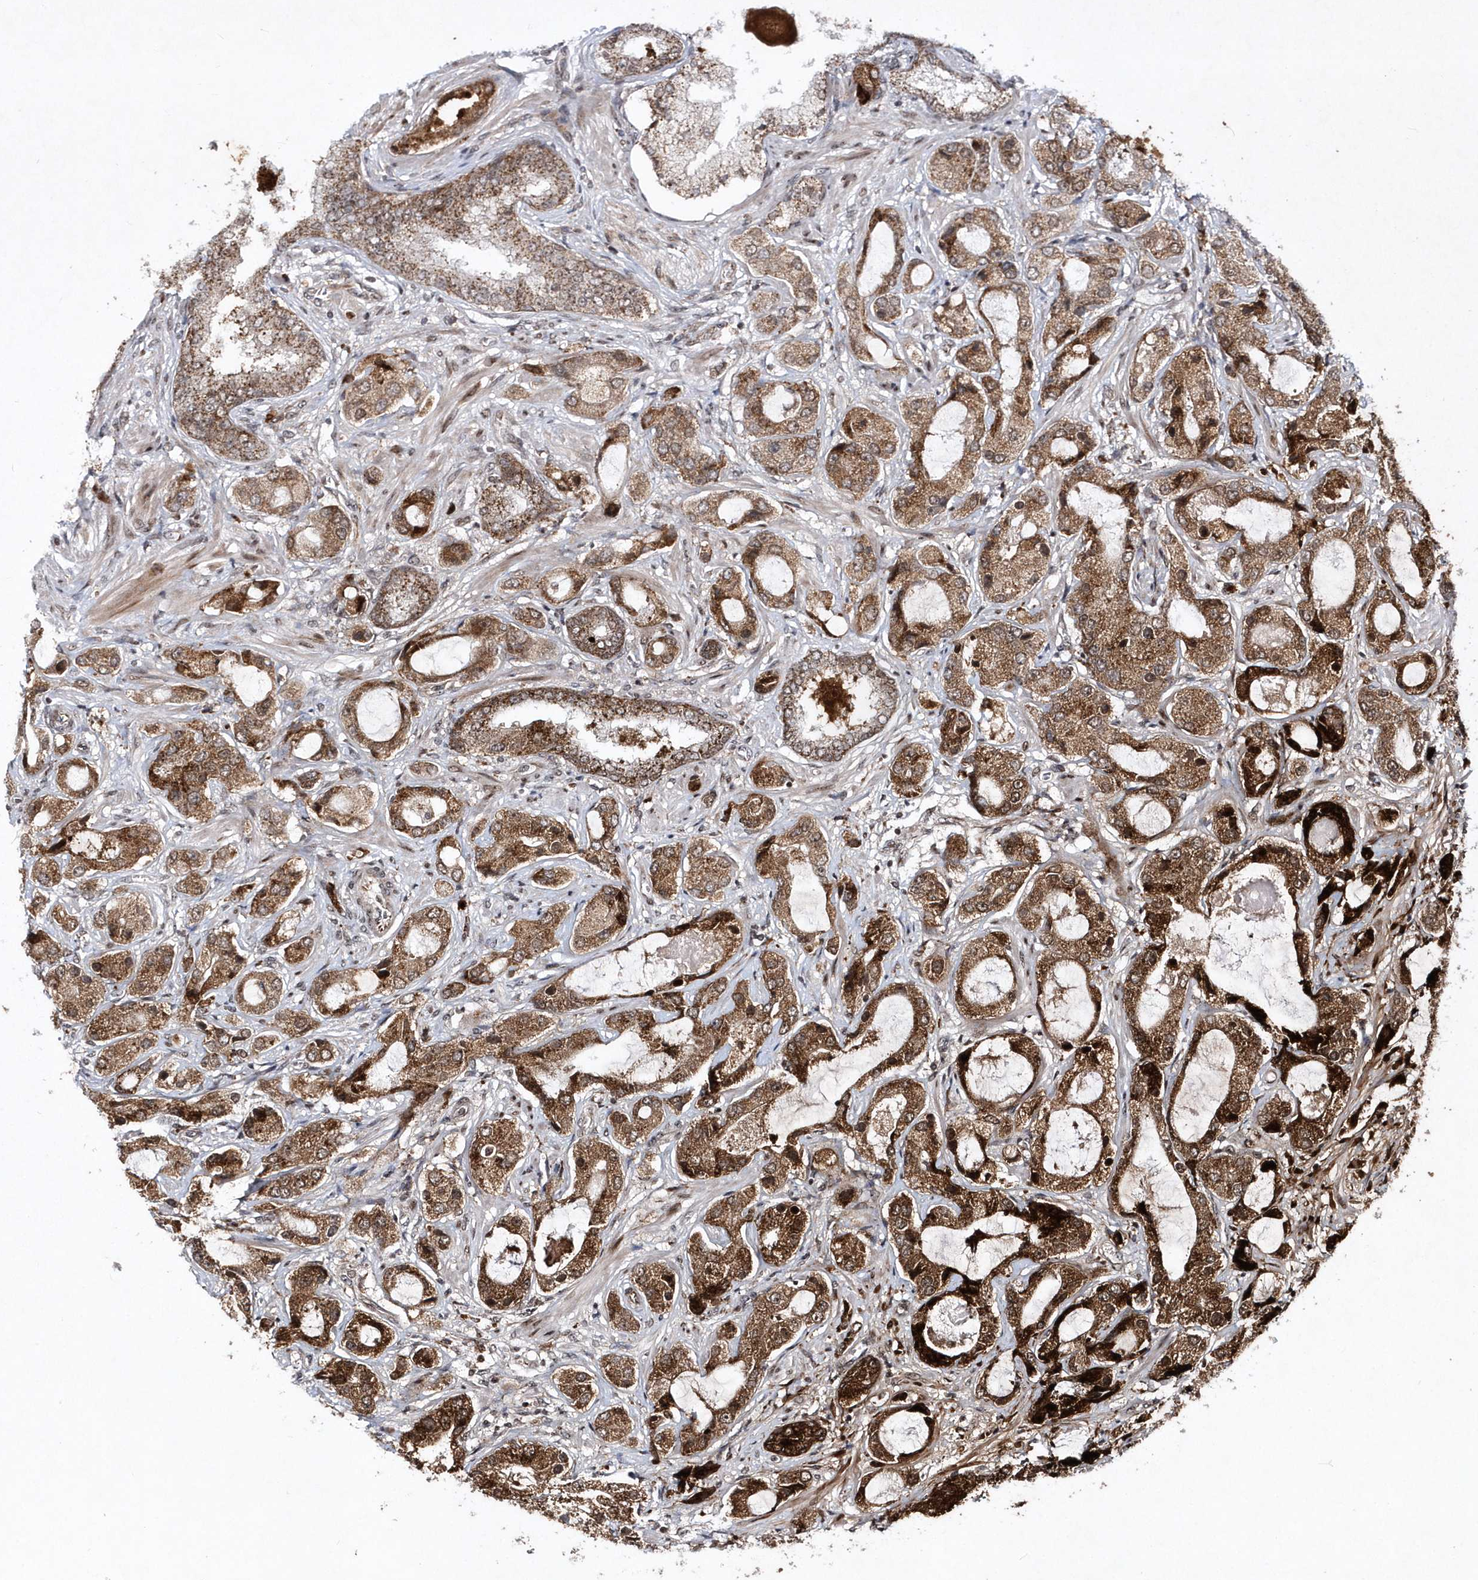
{"staining": {"intensity": "strong", "quantity": "25%-75%", "location": "cytoplasmic/membranous"}, "tissue": "prostate cancer", "cell_type": "Tumor cells", "image_type": "cancer", "snomed": [{"axis": "morphology", "description": "Normal tissue, NOS"}, {"axis": "morphology", "description": "Adenocarcinoma, High grade"}, {"axis": "topography", "description": "Prostate"}, {"axis": "topography", "description": "Peripheral nerve tissue"}], "caption": "An image of prostate high-grade adenocarcinoma stained for a protein shows strong cytoplasmic/membranous brown staining in tumor cells. (IHC, brightfield microscopy, high magnification).", "gene": "SOWAHB", "patient": {"sex": "male", "age": 59}}